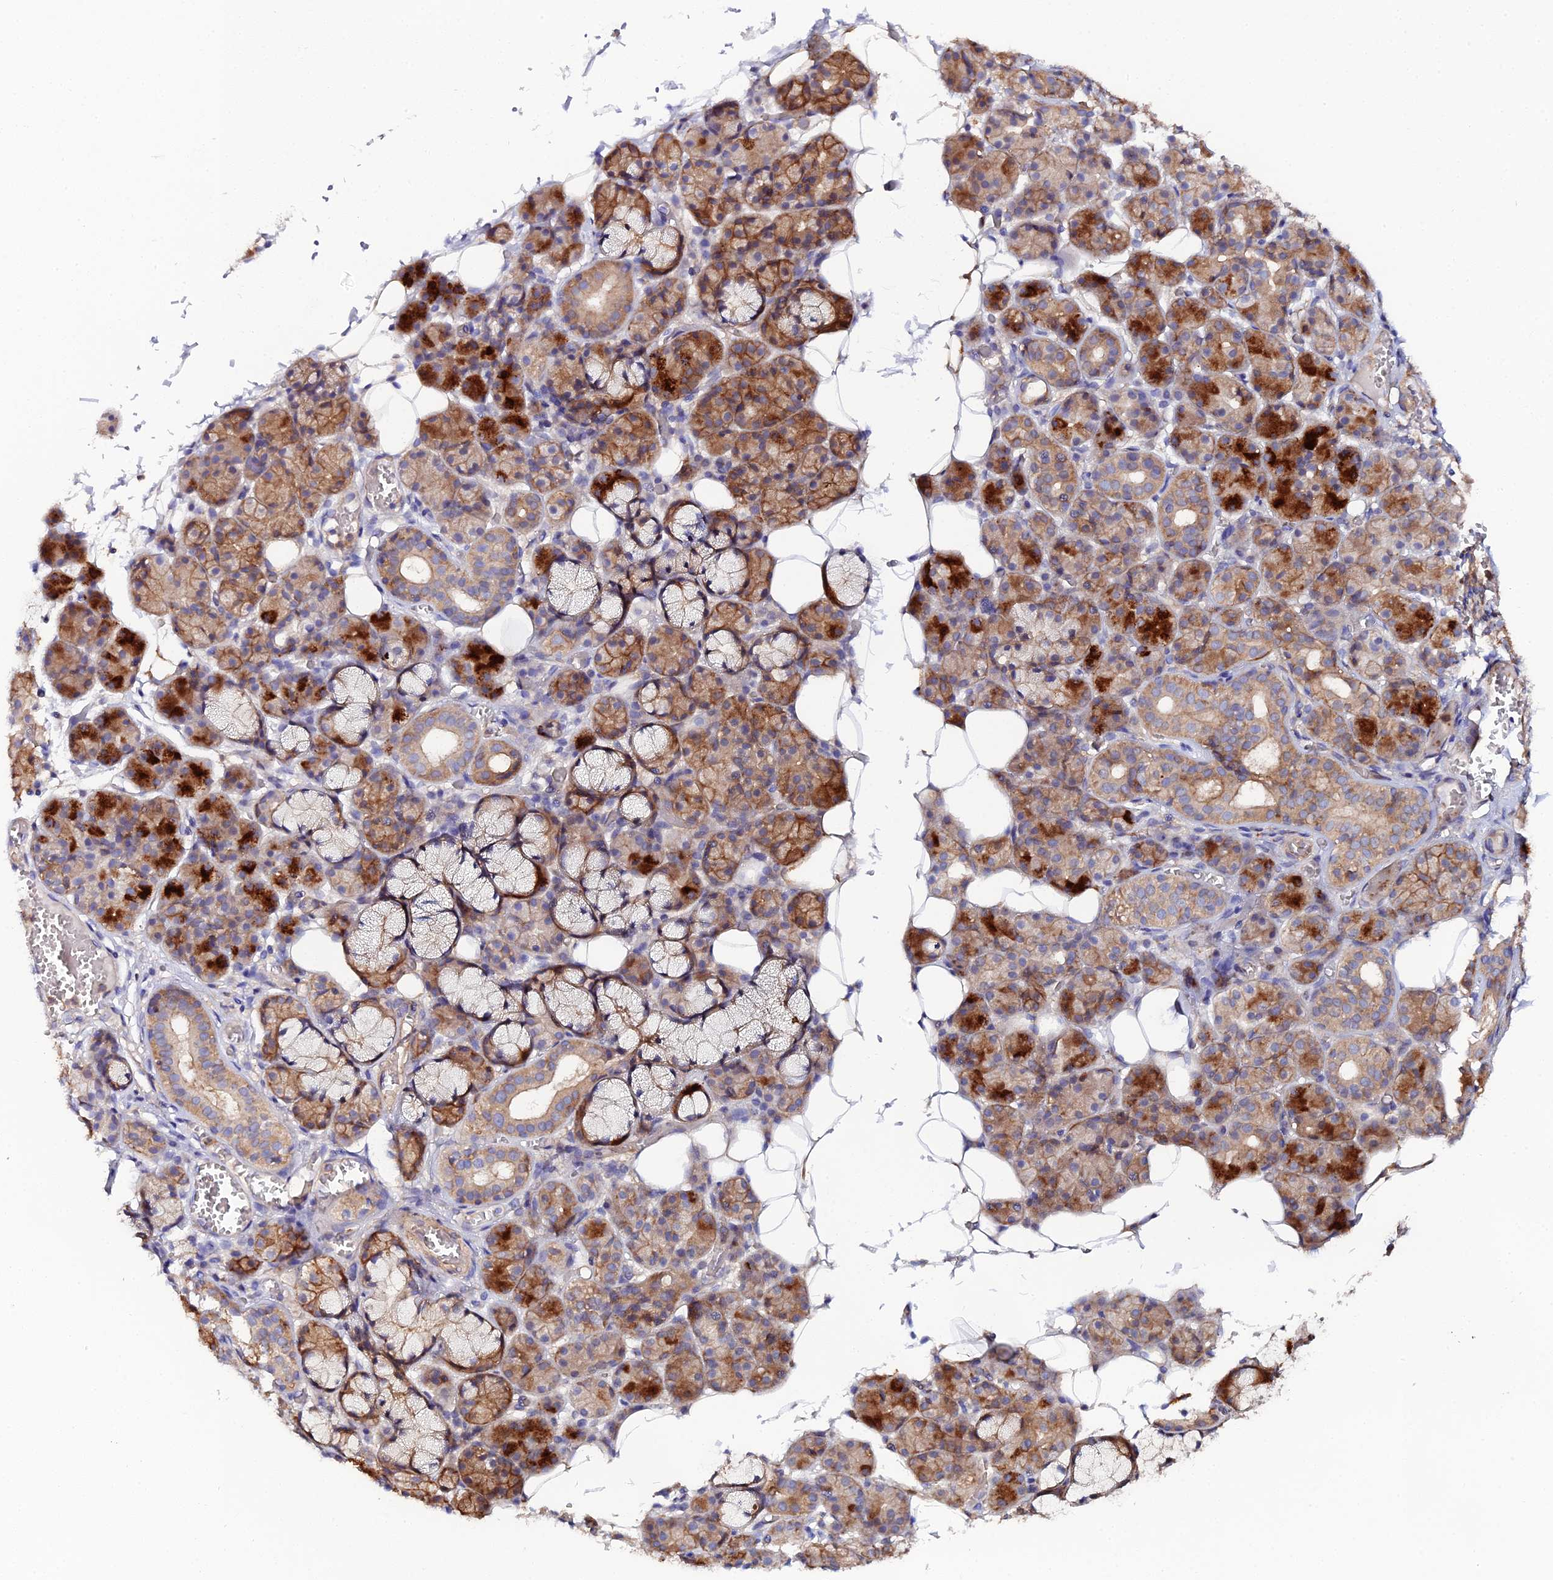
{"staining": {"intensity": "strong", "quantity": ">75%", "location": "cytoplasmic/membranous"}, "tissue": "salivary gland", "cell_type": "Glandular cells", "image_type": "normal", "snomed": [{"axis": "morphology", "description": "Normal tissue, NOS"}, {"axis": "topography", "description": "Salivary gland"}], "caption": "This histopathology image reveals immunohistochemistry staining of benign human salivary gland, with high strong cytoplasmic/membranous positivity in about >75% of glandular cells.", "gene": "GNG5B", "patient": {"sex": "male", "age": 63}}